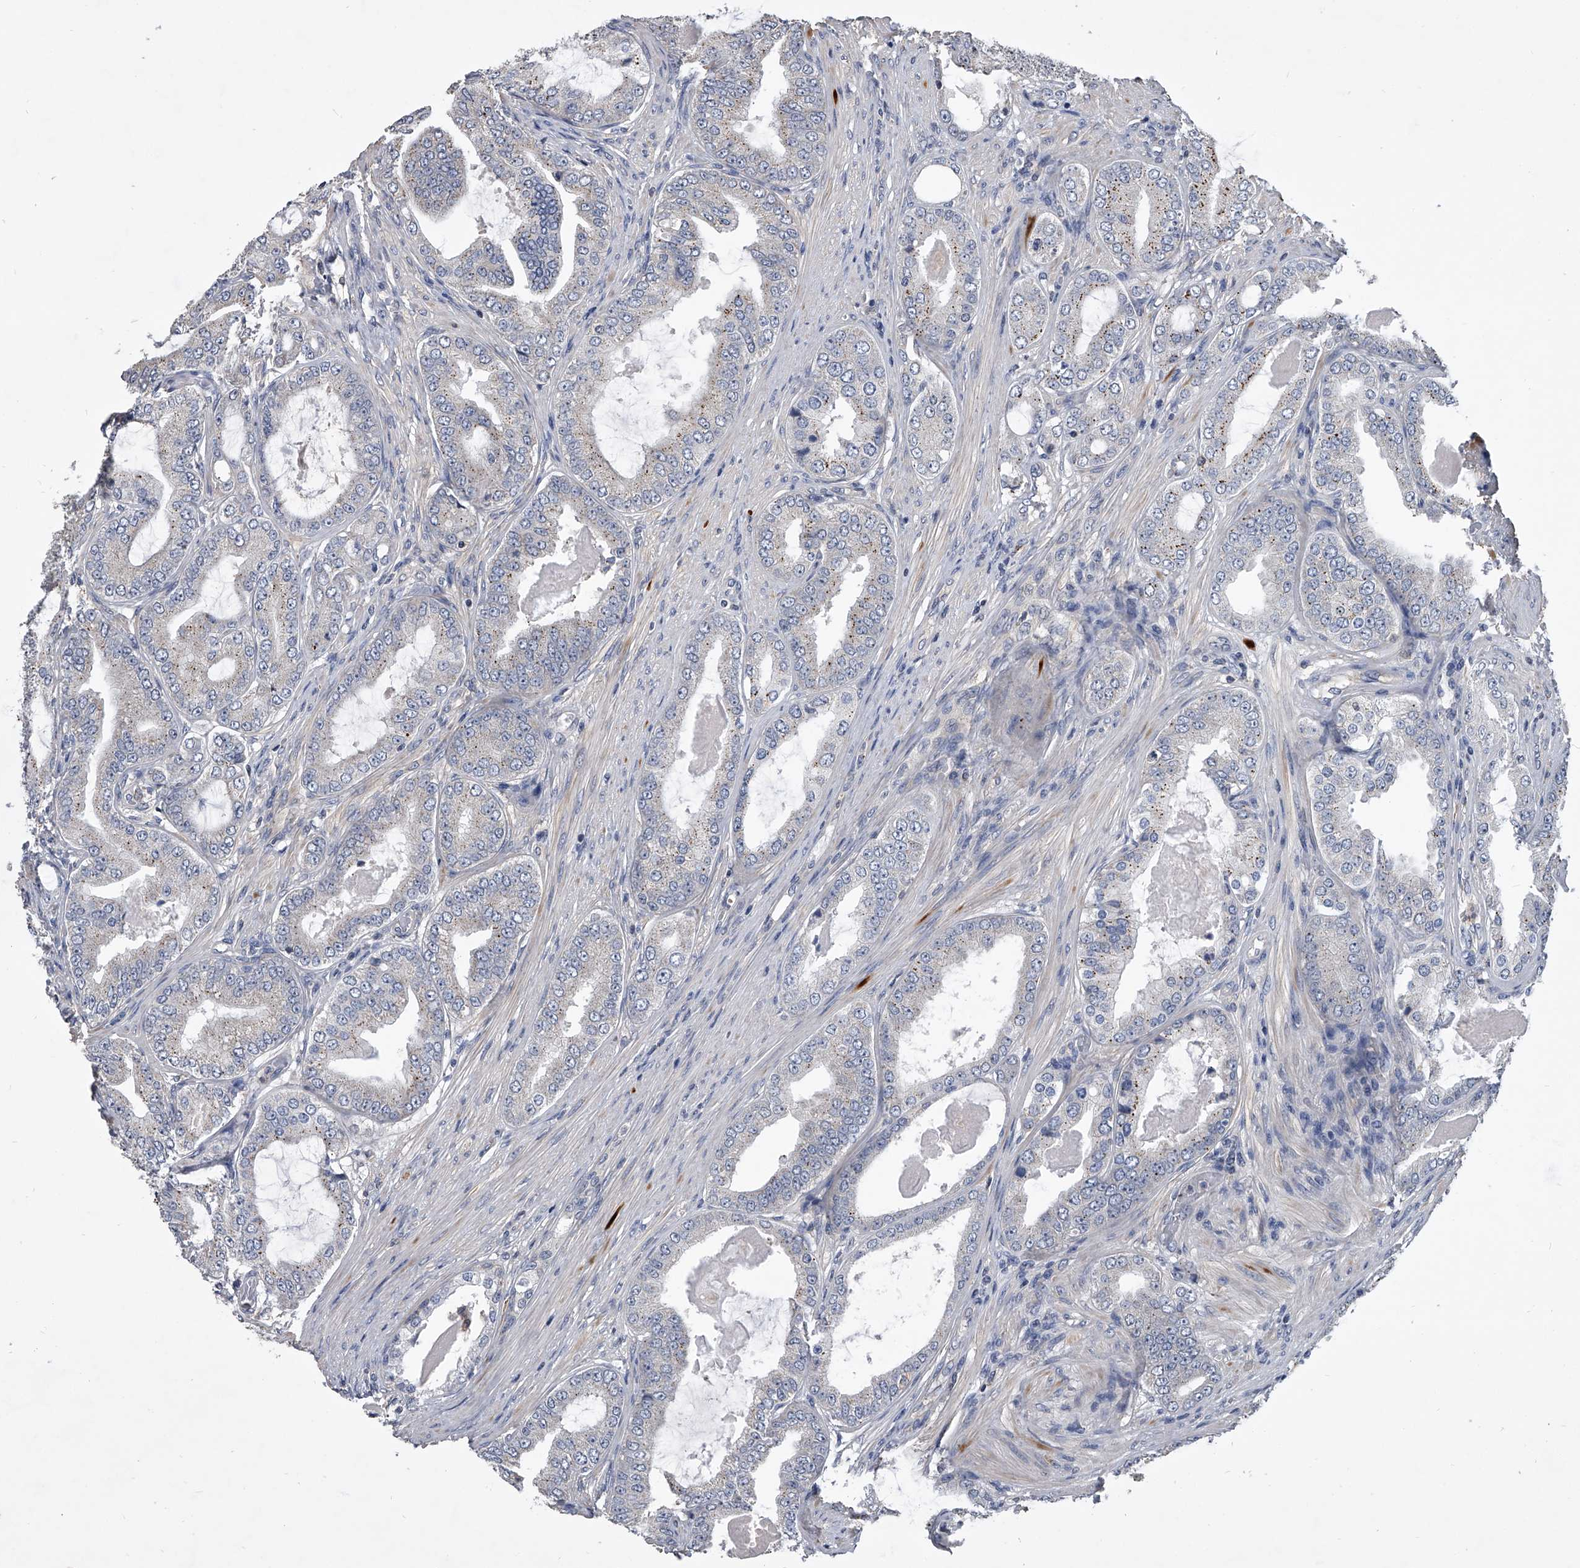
{"staining": {"intensity": "negative", "quantity": "none", "location": "none"}, "tissue": "prostate cancer", "cell_type": "Tumor cells", "image_type": "cancer", "snomed": [{"axis": "morphology", "description": "Adenocarcinoma, High grade"}, {"axis": "topography", "description": "Prostate"}], "caption": "High power microscopy micrograph of an IHC histopathology image of prostate high-grade adenocarcinoma, revealing no significant staining in tumor cells.", "gene": "MAP4K3", "patient": {"sex": "male", "age": 60}}